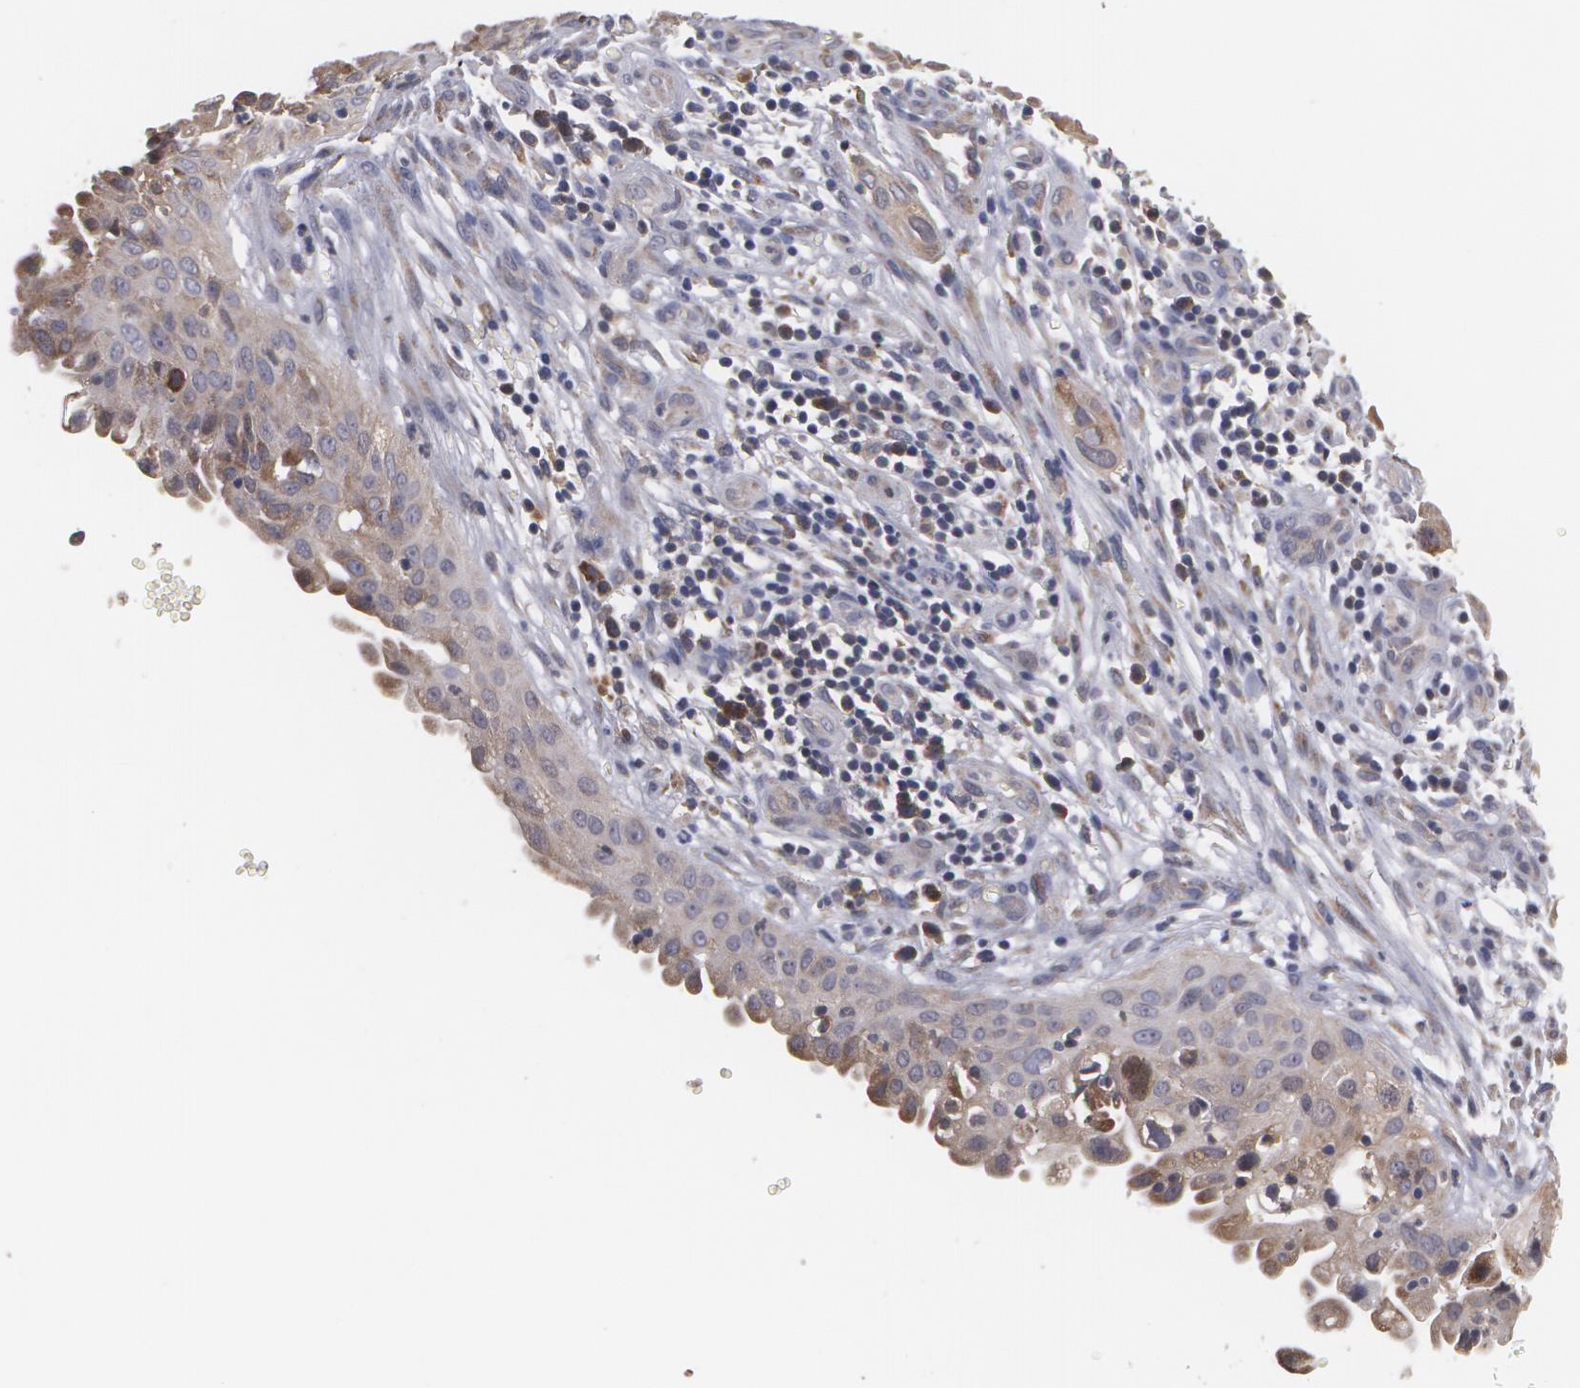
{"staining": {"intensity": "weak", "quantity": ">75%", "location": "cytoplasmic/membranous"}, "tissue": "cervical cancer", "cell_type": "Tumor cells", "image_type": "cancer", "snomed": [{"axis": "morphology", "description": "Normal tissue, NOS"}, {"axis": "morphology", "description": "Squamous cell carcinoma, NOS"}, {"axis": "topography", "description": "Cervix"}], "caption": "Immunohistochemistry (IHC) micrograph of neoplastic tissue: cervical cancer (squamous cell carcinoma) stained using IHC exhibits low levels of weak protein expression localized specifically in the cytoplasmic/membranous of tumor cells, appearing as a cytoplasmic/membranous brown color.", "gene": "MTHFD1", "patient": {"sex": "female", "age": 45}}